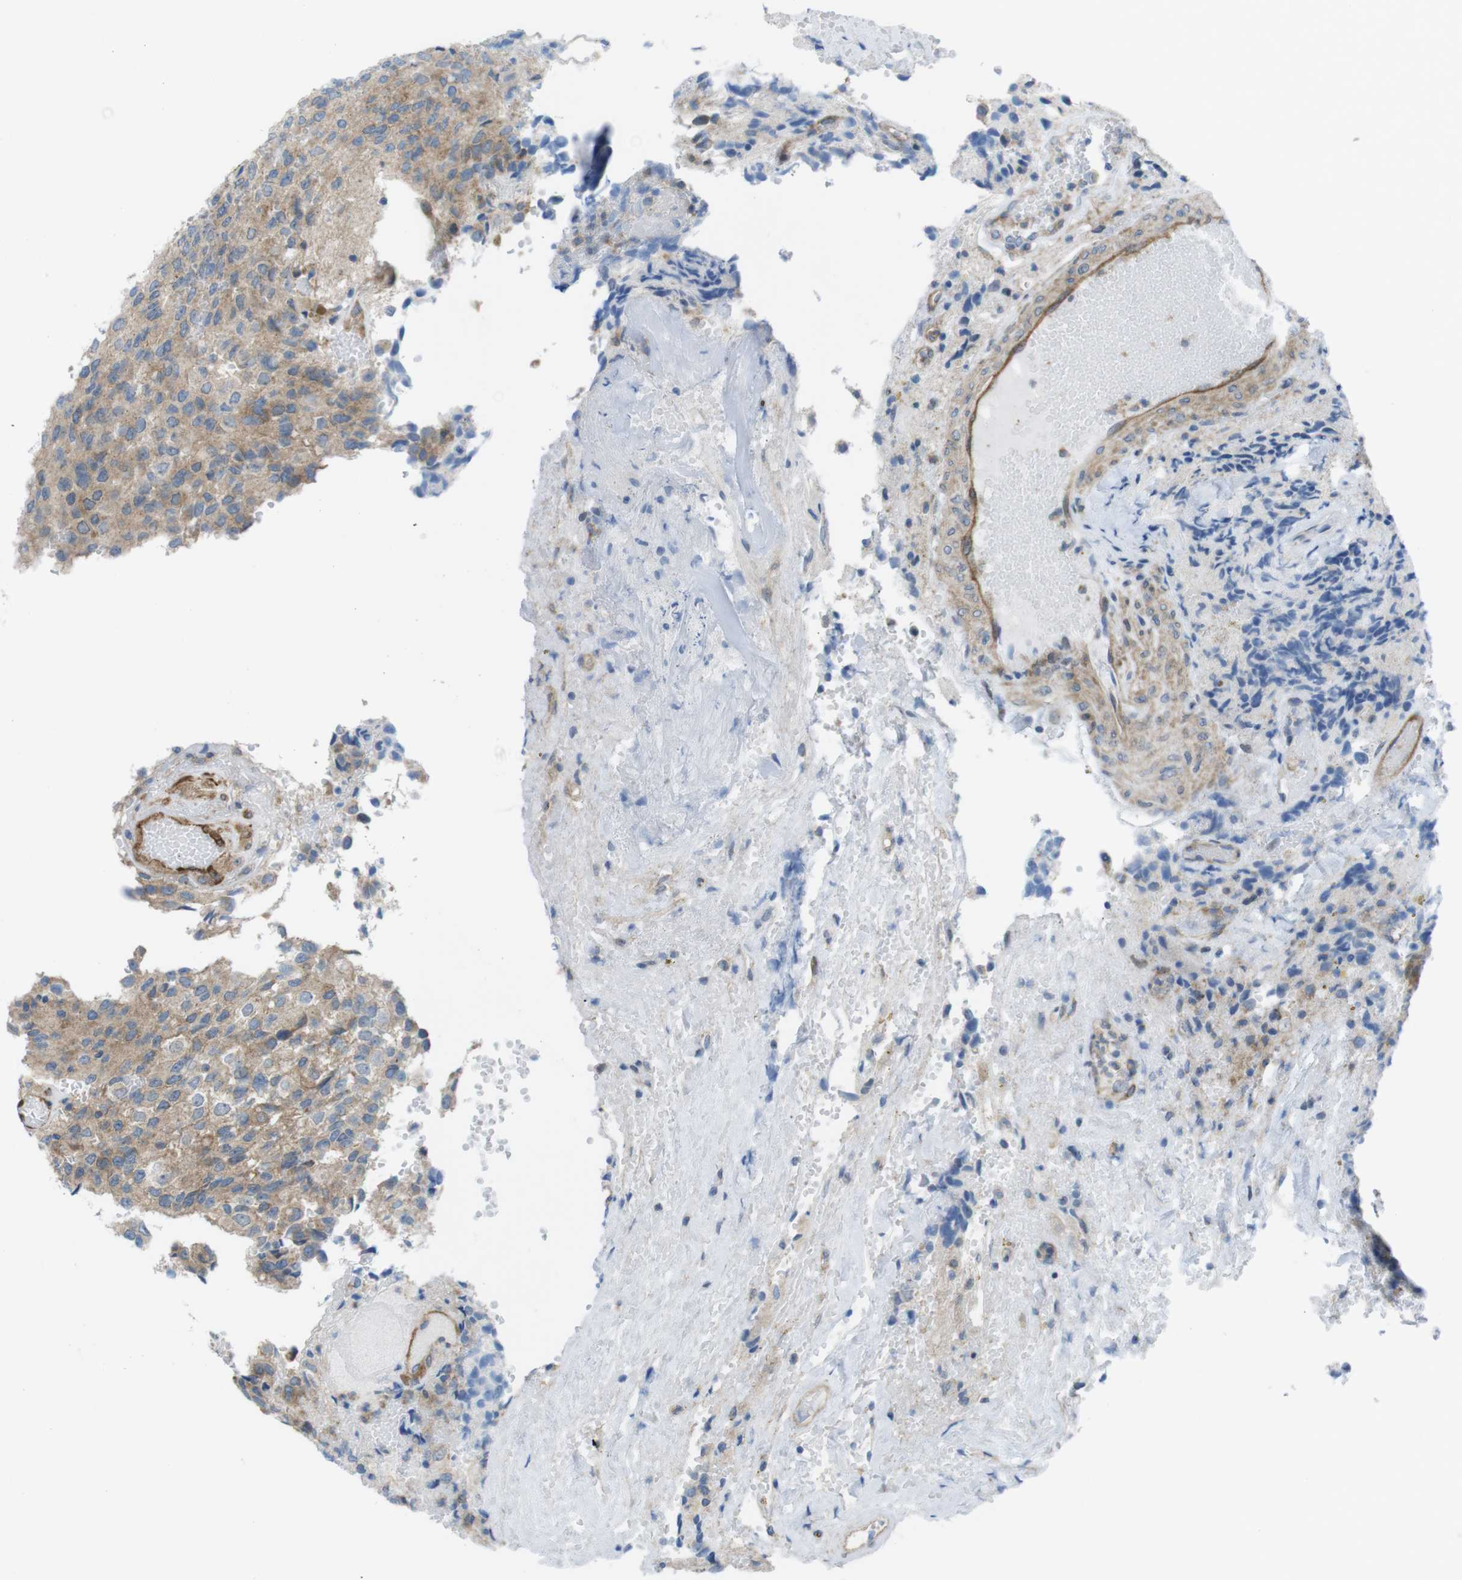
{"staining": {"intensity": "weak", "quantity": ">75%", "location": "cytoplasmic/membranous"}, "tissue": "glioma", "cell_type": "Tumor cells", "image_type": "cancer", "snomed": [{"axis": "morphology", "description": "Glioma, malignant, High grade"}, {"axis": "topography", "description": "Brain"}], "caption": "Weak cytoplasmic/membranous positivity for a protein is present in approximately >75% of tumor cells of glioma using IHC.", "gene": "DIAPH2", "patient": {"sex": "male", "age": 32}}